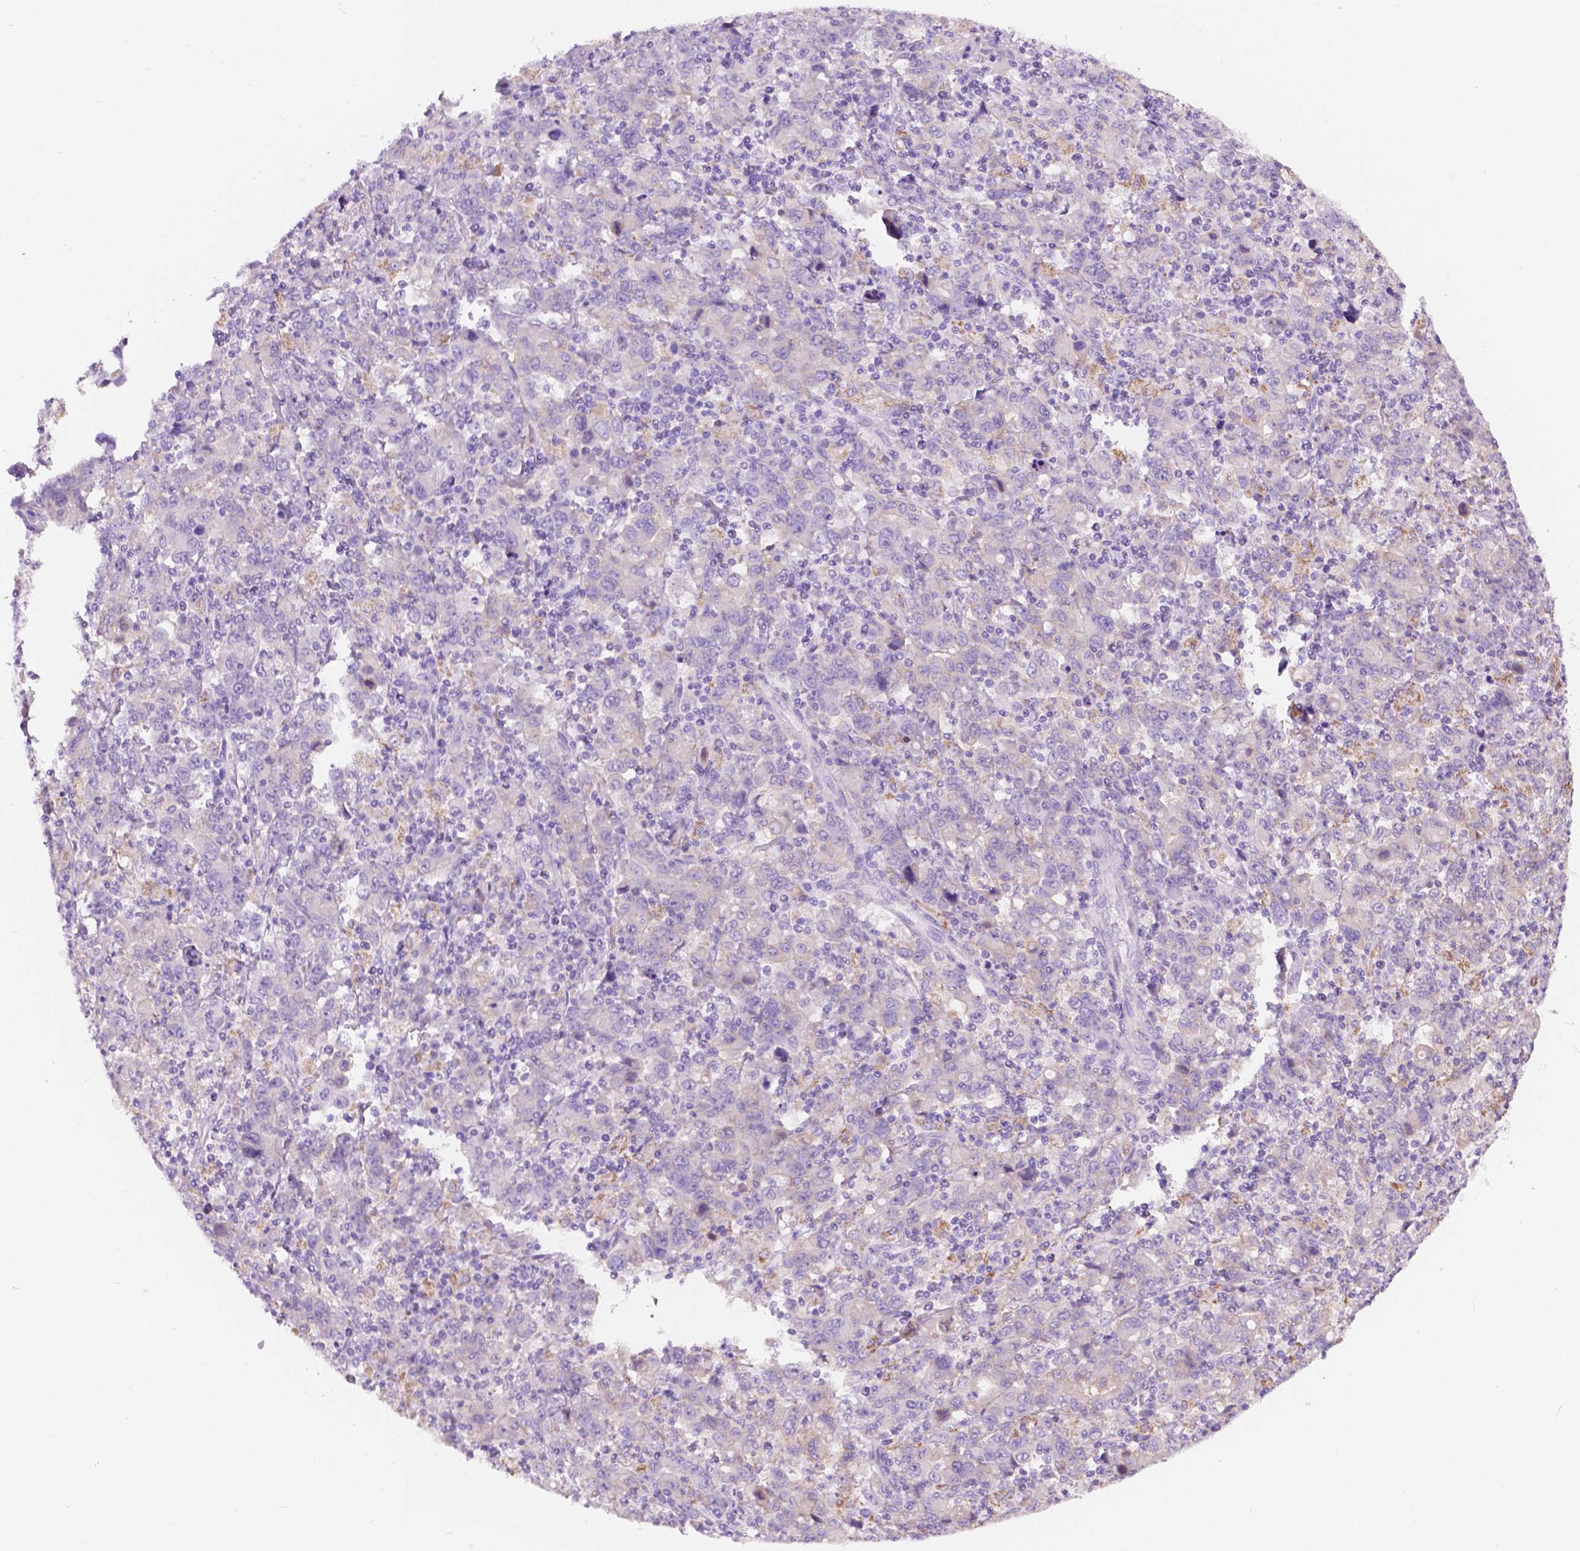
{"staining": {"intensity": "negative", "quantity": "none", "location": "none"}, "tissue": "stomach cancer", "cell_type": "Tumor cells", "image_type": "cancer", "snomed": [{"axis": "morphology", "description": "Adenocarcinoma, NOS"}, {"axis": "topography", "description": "Stomach, upper"}], "caption": "Protein analysis of stomach adenocarcinoma reveals no significant positivity in tumor cells.", "gene": "NOS1AP", "patient": {"sex": "male", "age": 69}}